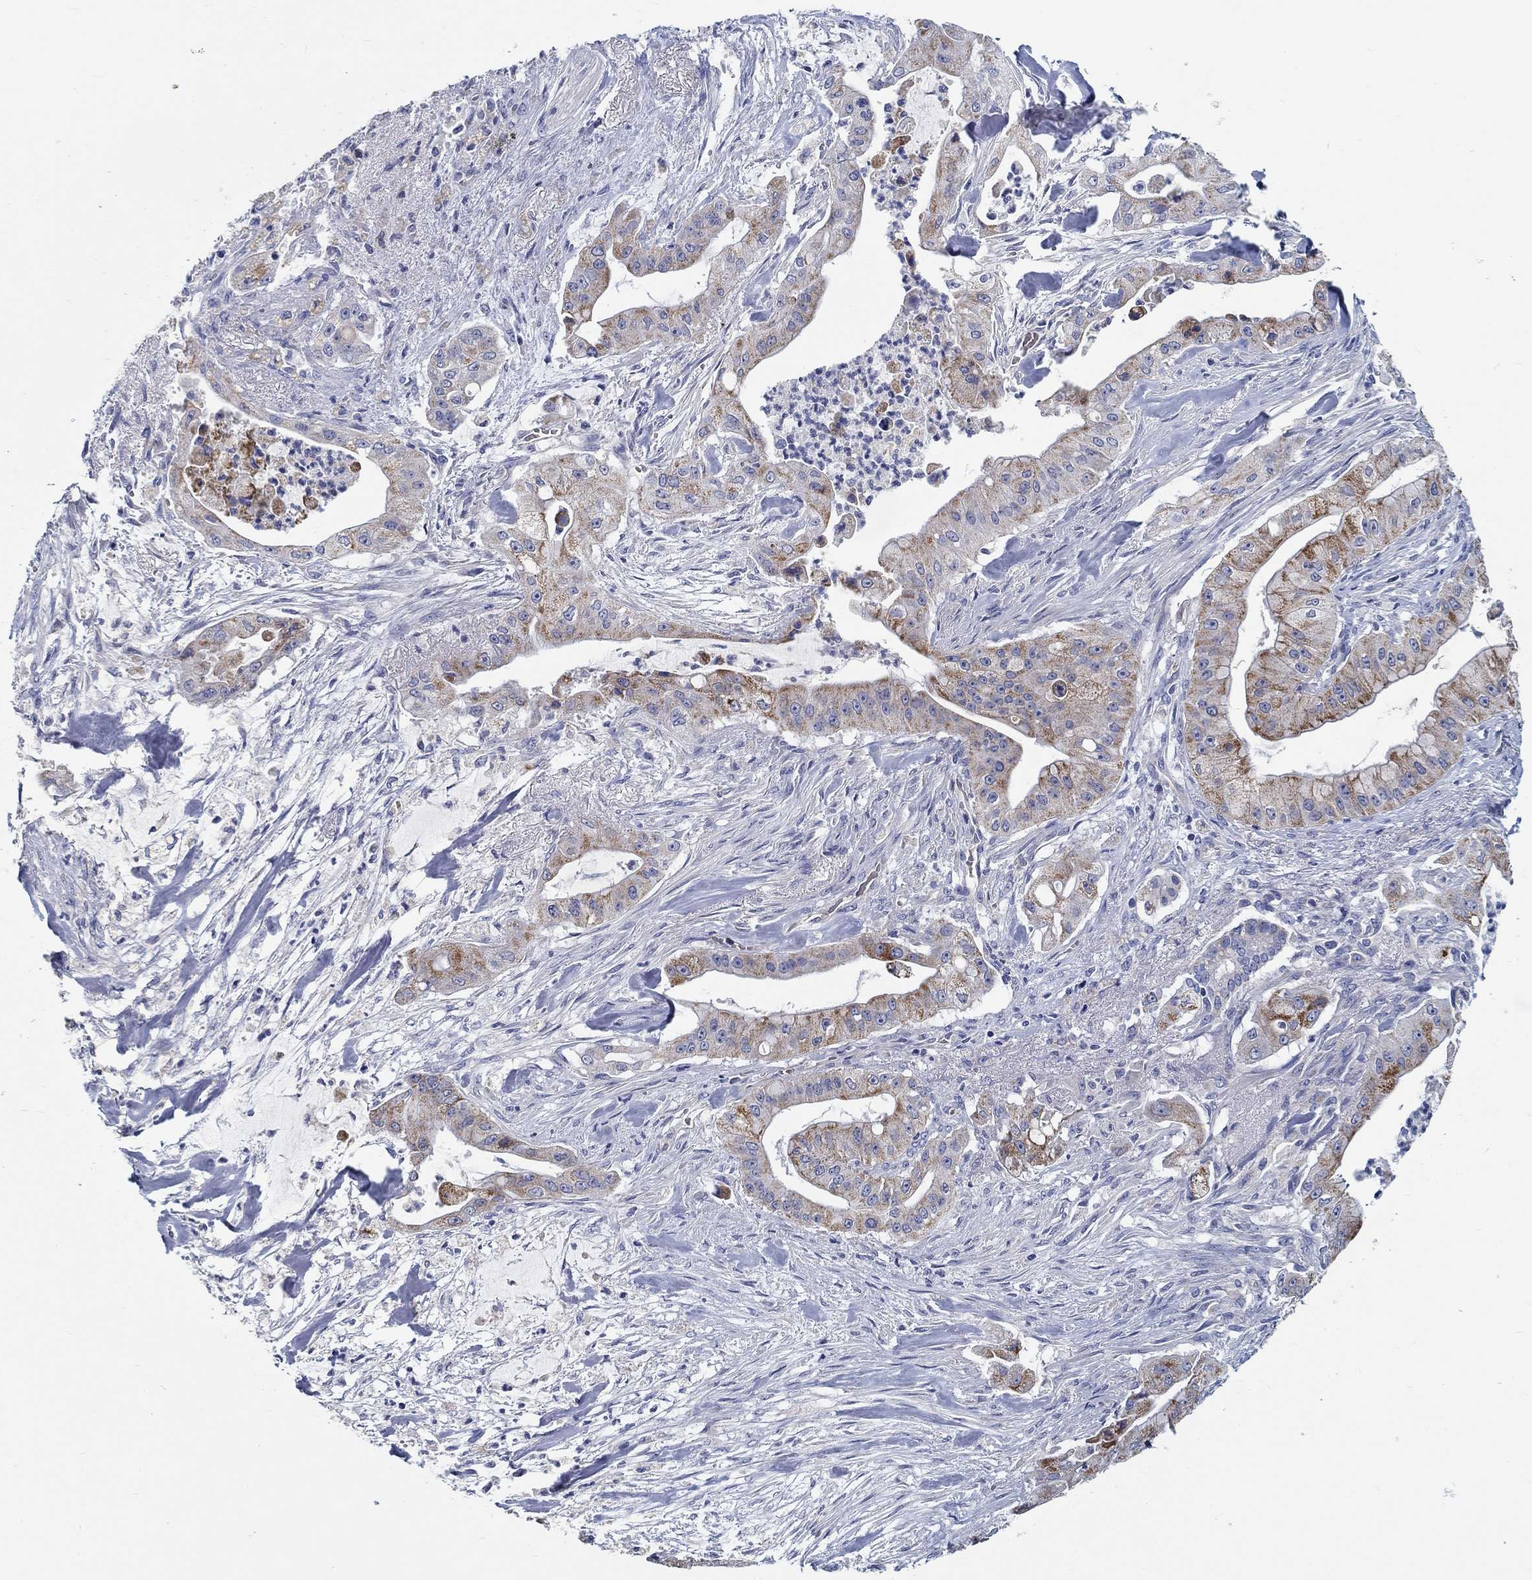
{"staining": {"intensity": "strong", "quantity": "<25%", "location": "cytoplasmic/membranous"}, "tissue": "pancreatic cancer", "cell_type": "Tumor cells", "image_type": "cancer", "snomed": [{"axis": "morphology", "description": "Normal tissue, NOS"}, {"axis": "morphology", "description": "Inflammation, NOS"}, {"axis": "morphology", "description": "Adenocarcinoma, NOS"}, {"axis": "topography", "description": "Pancreas"}], "caption": "Brown immunohistochemical staining in human pancreatic cancer demonstrates strong cytoplasmic/membranous staining in about <25% of tumor cells.", "gene": "MYBPC1", "patient": {"sex": "male", "age": 57}}